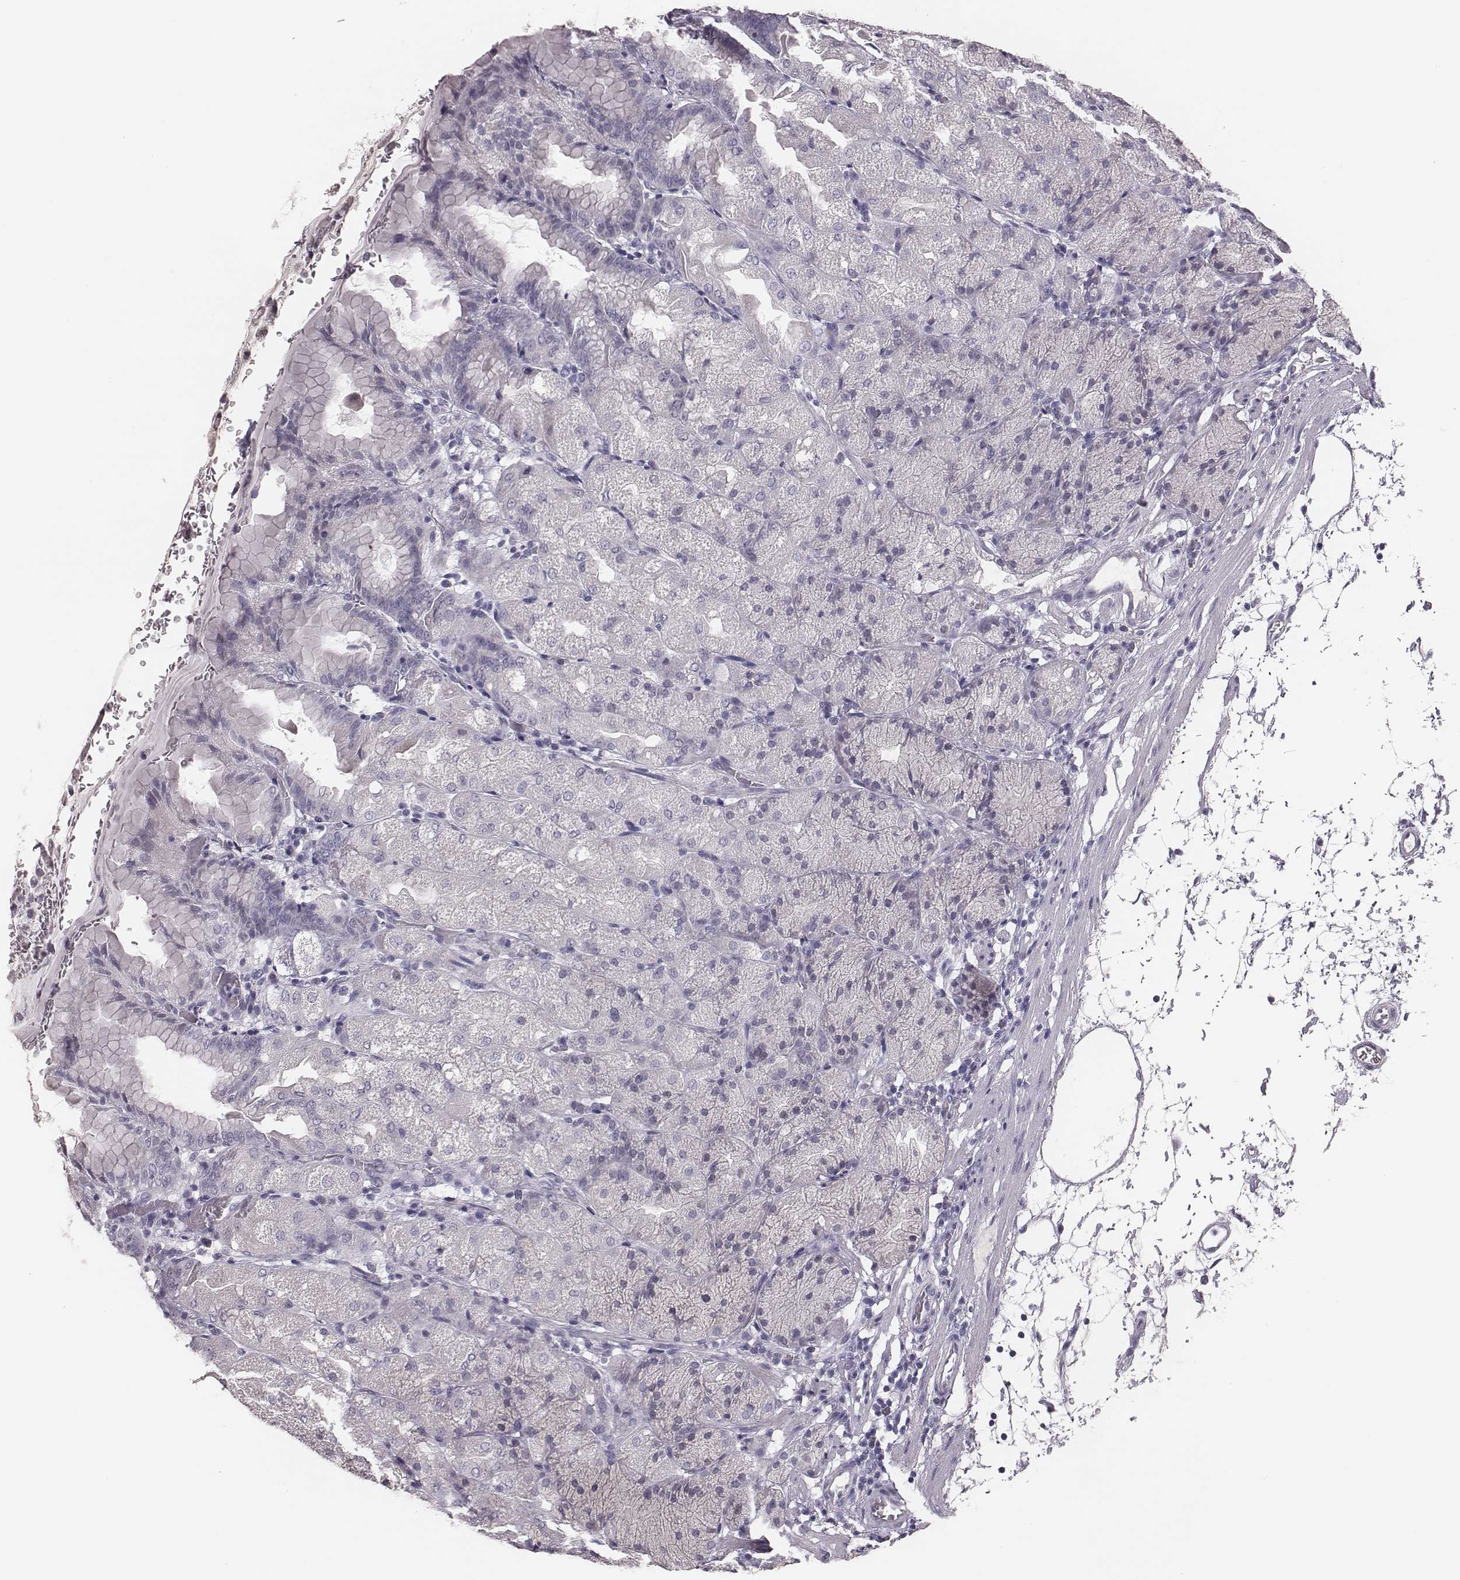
{"staining": {"intensity": "negative", "quantity": "none", "location": "none"}, "tissue": "stomach", "cell_type": "Glandular cells", "image_type": "normal", "snomed": [{"axis": "morphology", "description": "Normal tissue, NOS"}, {"axis": "topography", "description": "Stomach, upper"}, {"axis": "topography", "description": "Stomach"}, {"axis": "topography", "description": "Stomach, lower"}], "caption": "High magnification brightfield microscopy of unremarkable stomach stained with DAB (3,3'-diaminobenzidine) (brown) and counterstained with hematoxylin (blue): glandular cells show no significant positivity.", "gene": "CSHL1", "patient": {"sex": "male", "age": 62}}